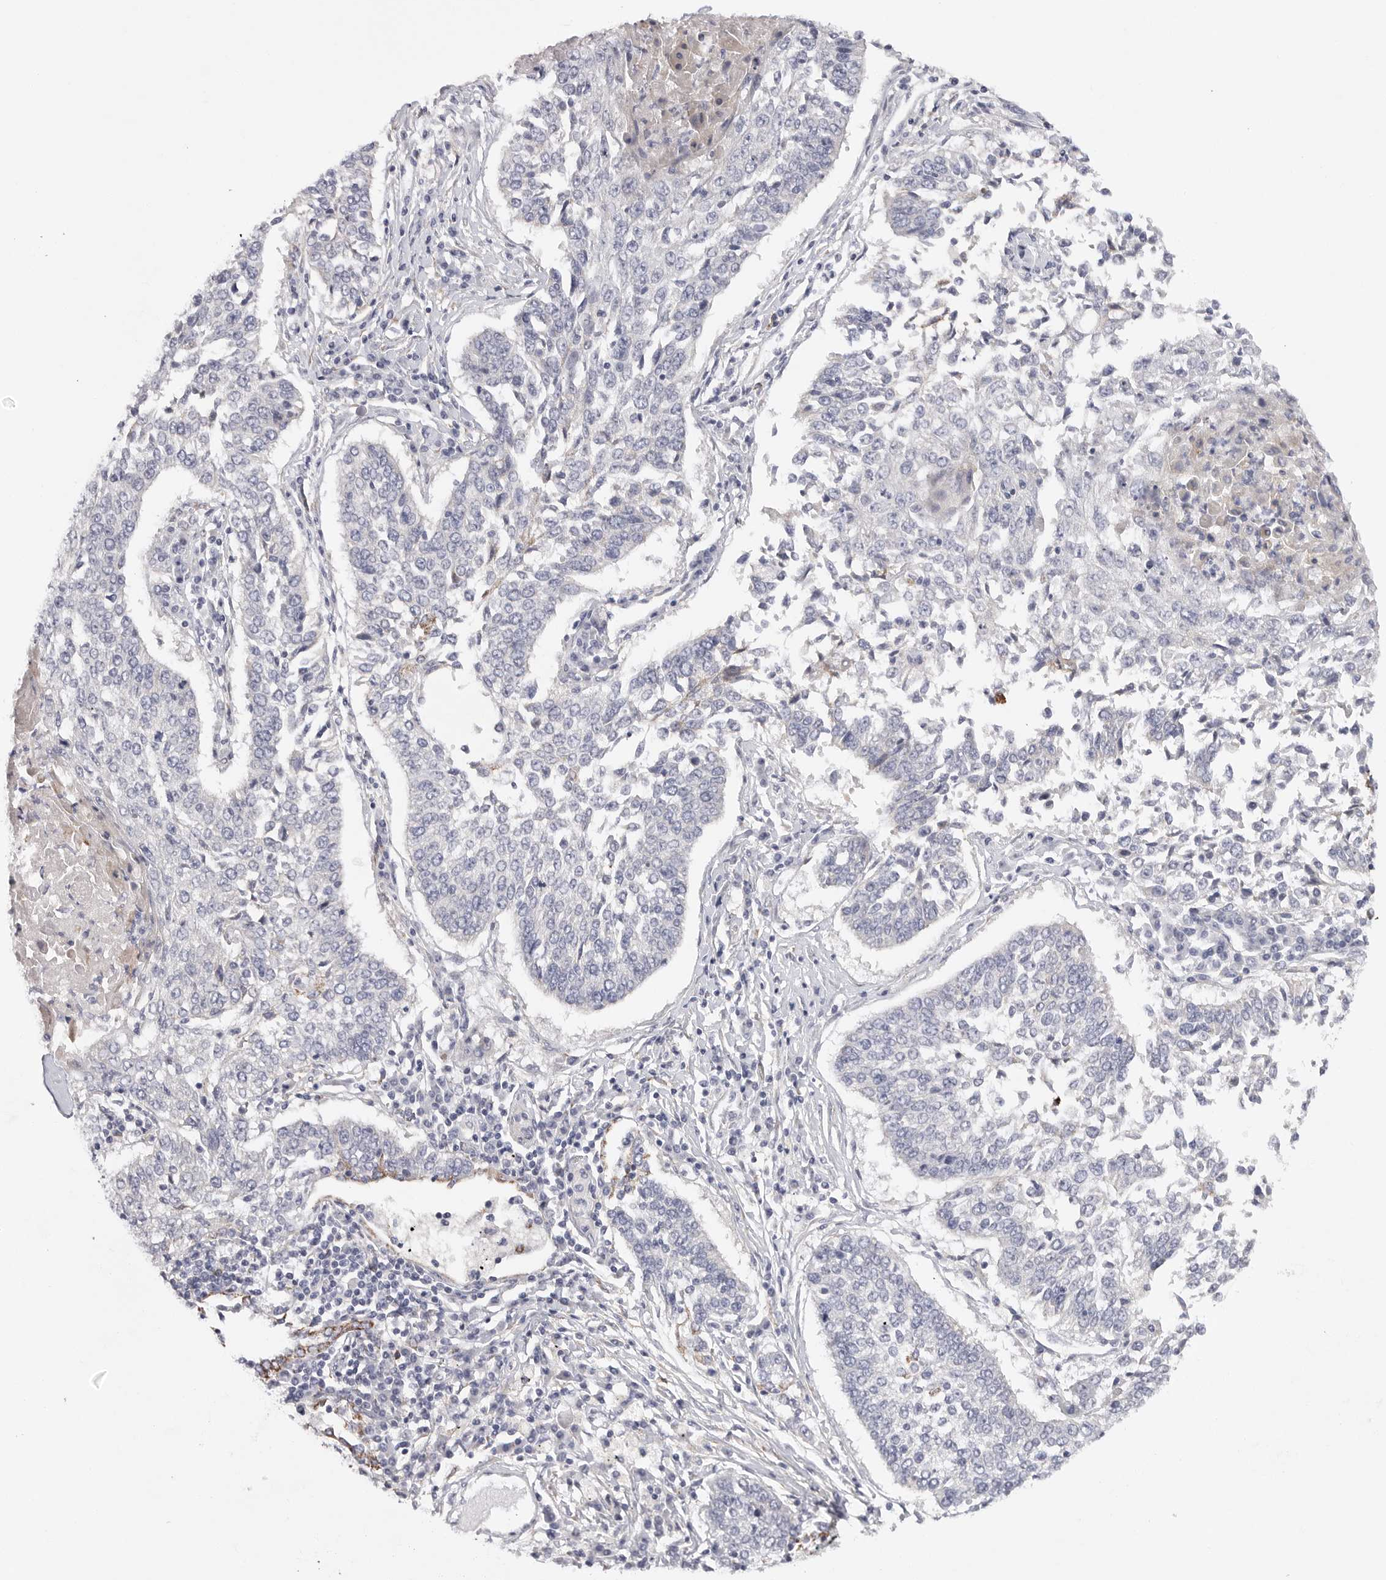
{"staining": {"intensity": "negative", "quantity": "none", "location": "none"}, "tissue": "lung cancer", "cell_type": "Tumor cells", "image_type": "cancer", "snomed": [{"axis": "morphology", "description": "Normal tissue, NOS"}, {"axis": "morphology", "description": "Squamous cell carcinoma, NOS"}, {"axis": "topography", "description": "Cartilage tissue"}, {"axis": "topography", "description": "Lung"}, {"axis": "topography", "description": "Peripheral nerve tissue"}], "caption": "This is a histopathology image of immunohistochemistry (IHC) staining of lung cancer (squamous cell carcinoma), which shows no positivity in tumor cells. (DAB IHC, high magnification).", "gene": "ELP3", "patient": {"sex": "female", "age": 49}}